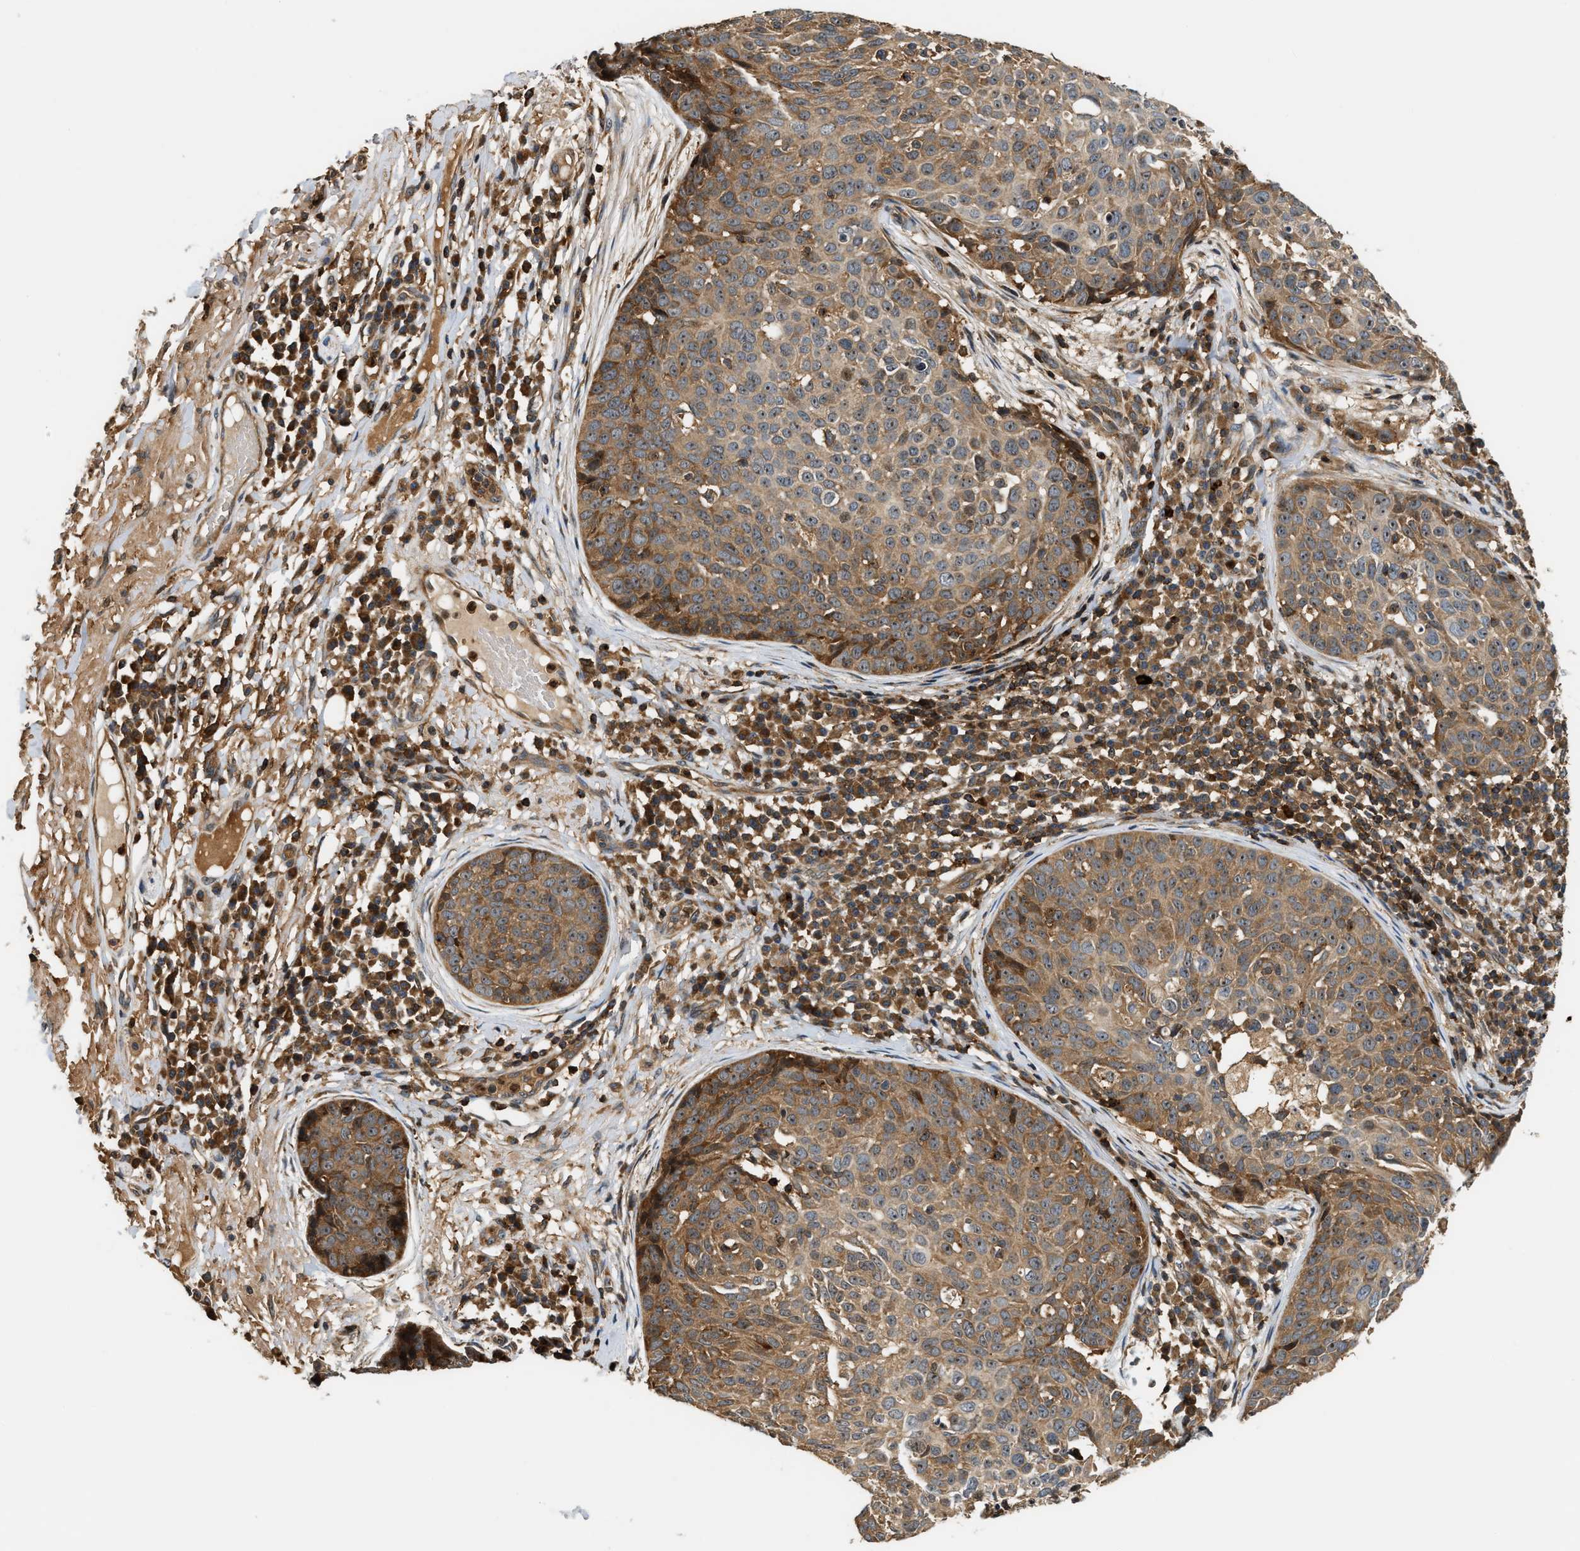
{"staining": {"intensity": "moderate", "quantity": ">75%", "location": "cytoplasmic/membranous"}, "tissue": "skin cancer", "cell_type": "Tumor cells", "image_type": "cancer", "snomed": [{"axis": "morphology", "description": "Squamous cell carcinoma in situ, NOS"}, {"axis": "morphology", "description": "Squamous cell carcinoma, NOS"}, {"axis": "topography", "description": "Skin"}], "caption": "A brown stain highlights moderate cytoplasmic/membranous expression of a protein in skin squamous cell carcinoma tumor cells.", "gene": "SNX5", "patient": {"sex": "male", "age": 93}}